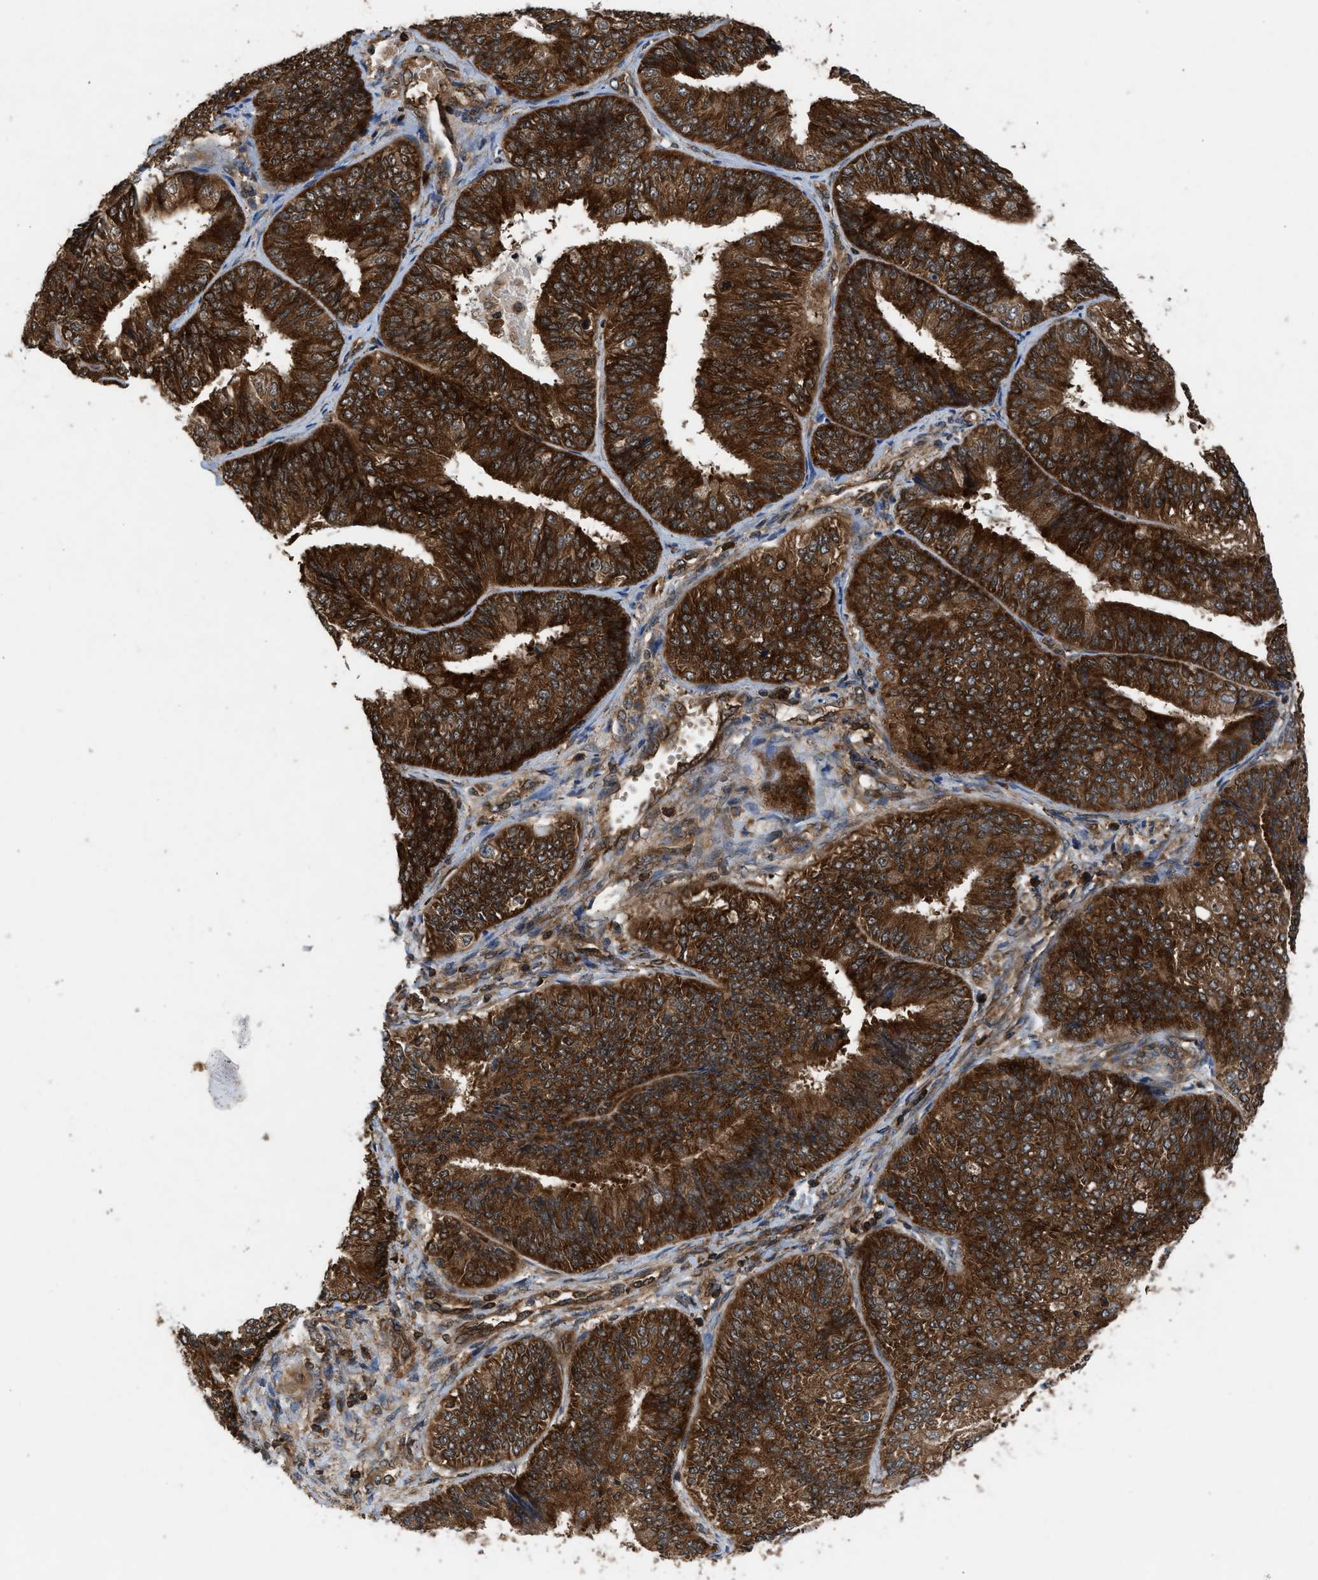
{"staining": {"intensity": "strong", "quantity": ">75%", "location": "cytoplasmic/membranous"}, "tissue": "endometrial cancer", "cell_type": "Tumor cells", "image_type": "cancer", "snomed": [{"axis": "morphology", "description": "Adenocarcinoma, NOS"}, {"axis": "topography", "description": "Endometrium"}], "caption": "IHC (DAB) staining of human endometrial cancer (adenocarcinoma) displays strong cytoplasmic/membranous protein expression in about >75% of tumor cells. The staining is performed using DAB brown chromogen to label protein expression. The nuclei are counter-stained blue using hematoxylin.", "gene": "OXSR1", "patient": {"sex": "female", "age": 58}}